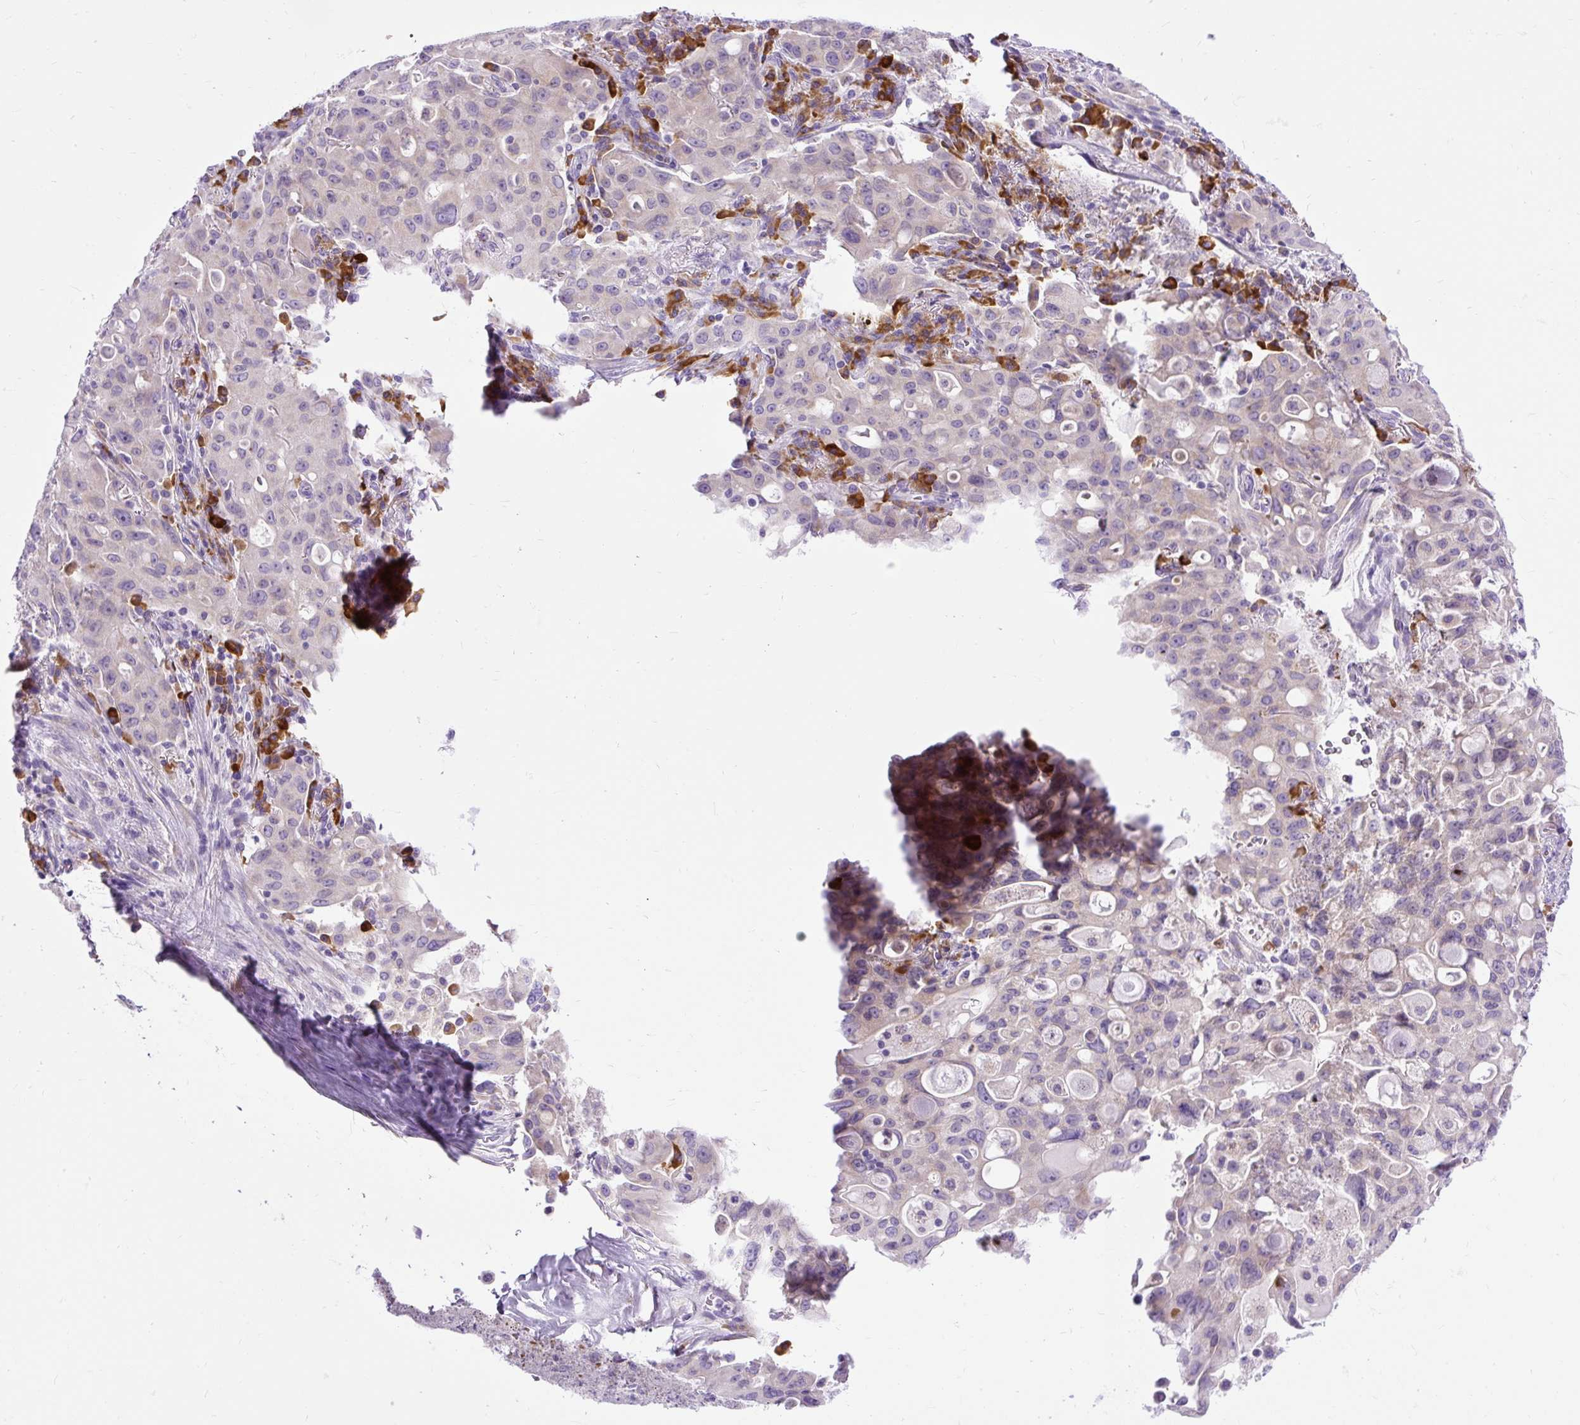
{"staining": {"intensity": "negative", "quantity": "none", "location": "none"}, "tissue": "lung cancer", "cell_type": "Tumor cells", "image_type": "cancer", "snomed": [{"axis": "morphology", "description": "Adenocarcinoma, NOS"}, {"axis": "topography", "description": "Lung"}], "caption": "Lung adenocarcinoma was stained to show a protein in brown. There is no significant positivity in tumor cells.", "gene": "SYBU", "patient": {"sex": "female", "age": 44}}